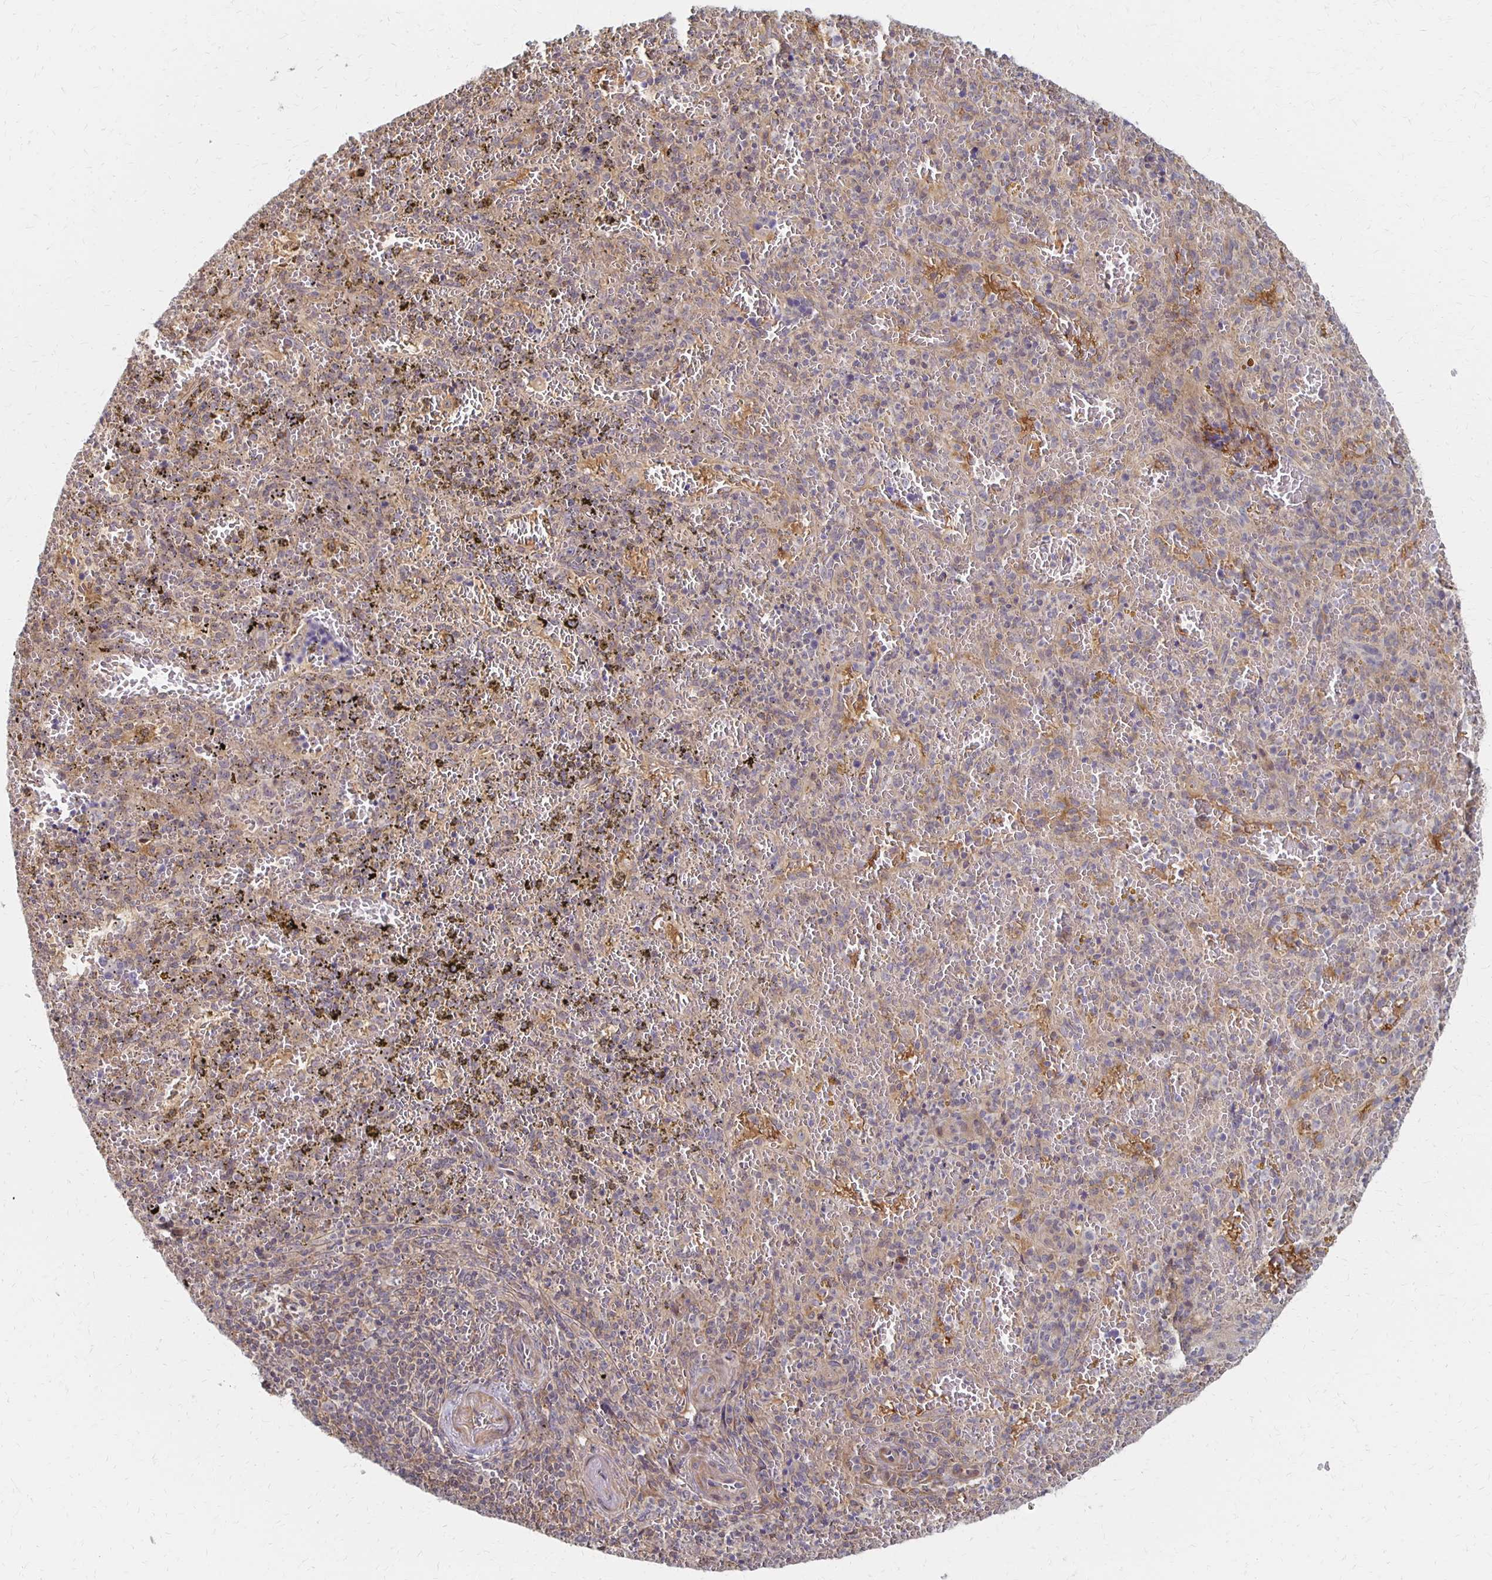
{"staining": {"intensity": "negative", "quantity": "none", "location": "none"}, "tissue": "spleen", "cell_type": "Cells in red pulp", "image_type": "normal", "snomed": [{"axis": "morphology", "description": "Normal tissue, NOS"}, {"axis": "topography", "description": "Spleen"}], "caption": "A high-resolution photomicrograph shows immunohistochemistry (IHC) staining of normal spleen, which exhibits no significant expression in cells in red pulp. Brightfield microscopy of immunohistochemistry stained with DAB (3,3'-diaminobenzidine) (brown) and hematoxylin (blue), captured at high magnification.", "gene": "PRKCB", "patient": {"sex": "female", "age": 50}}